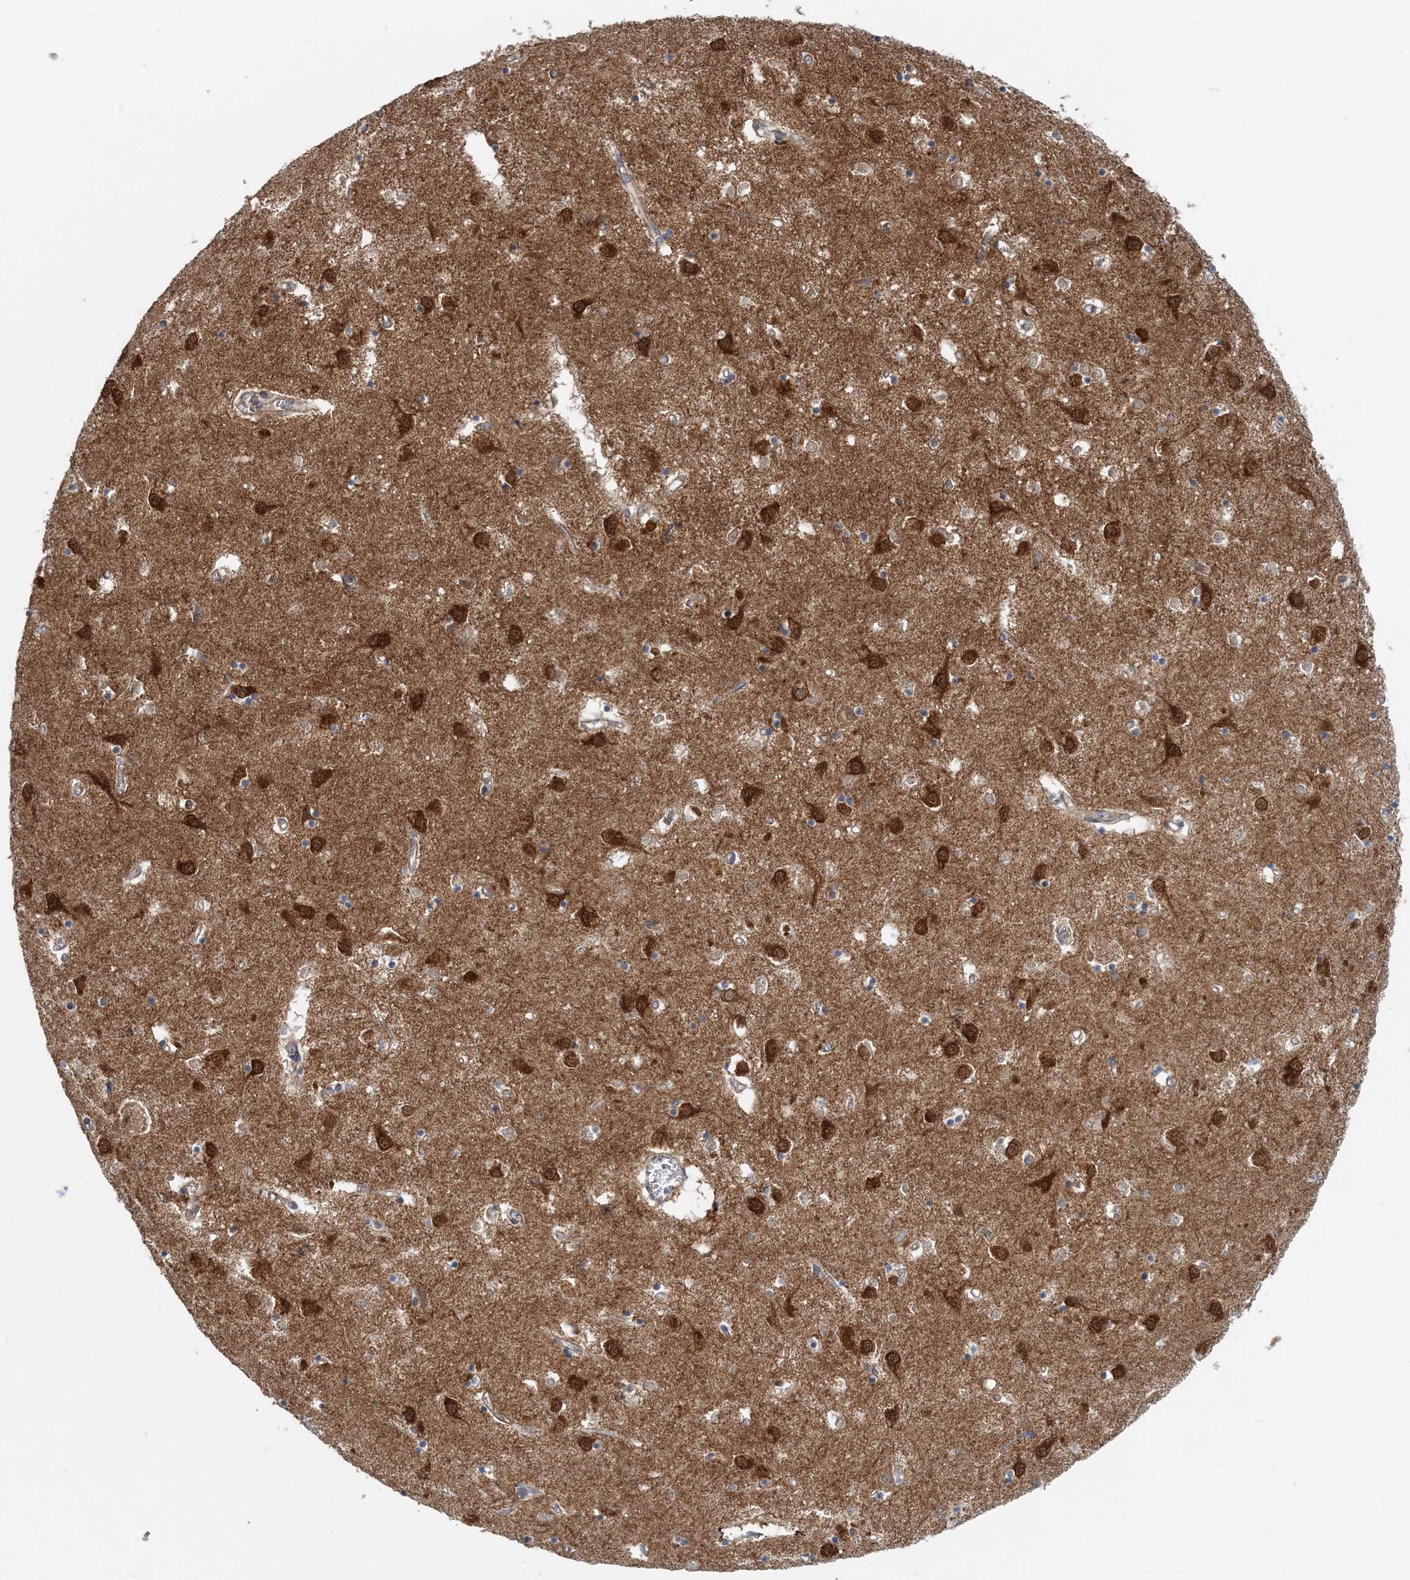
{"staining": {"intensity": "moderate", "quantity": "<25%", "location": "cytoplasmic/membranous,nuclear"}, "tissue": "caudate", "cell_type": "Glial cells", "image_type": "normal", "snomed": [{"axis": "morphology", "description": "Normal tissue, NOS"}, {"axis": "topography", "description": "Lateral ventricle wall"}], "caption": "Human caudate stained for a protein (brown) shows moderate cytoplasmic/membranous,nuclear positive positivity in approximately <25% of glial cells.", "gene": "MOB4", "patient": {"sex": "male", "age": 70}}